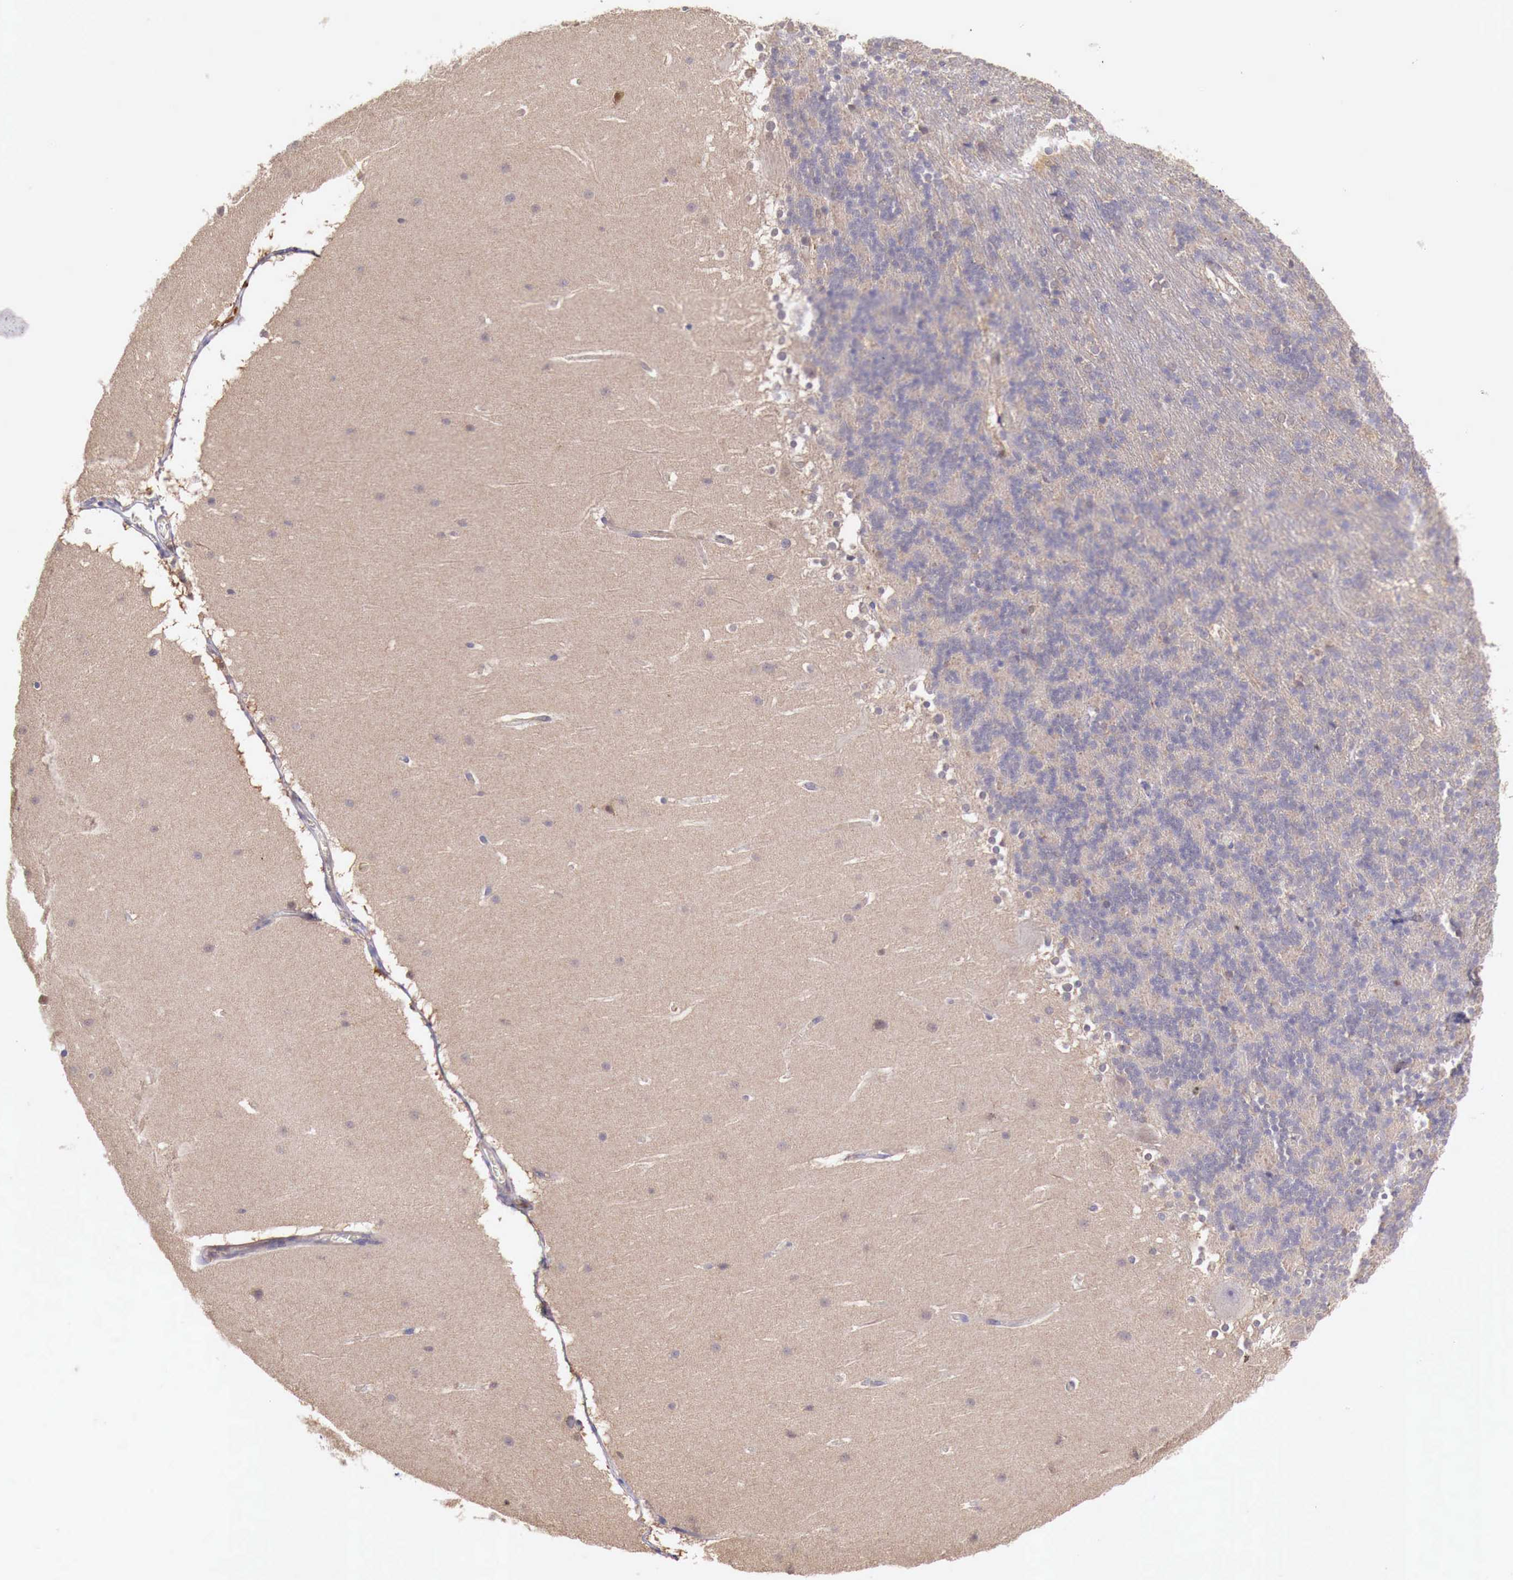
{"staining": {"intensity": "negative", "quantity": "none", "location": "none"}, "tissue": "cerebellum", "cell_type": "Cells in granular layer", "image_type": "normal", "snomed": [{"axis": "morphology", "description": "Normal tissue, NOS"}, {"axis": "topography", "description": "Cerebellum"}], "caption": "The histopathology image displays no significant positivity in cells in granular layer of cerebellum.", "gene": "GAB2", "patient": {"sex": "female", "age": 19}}